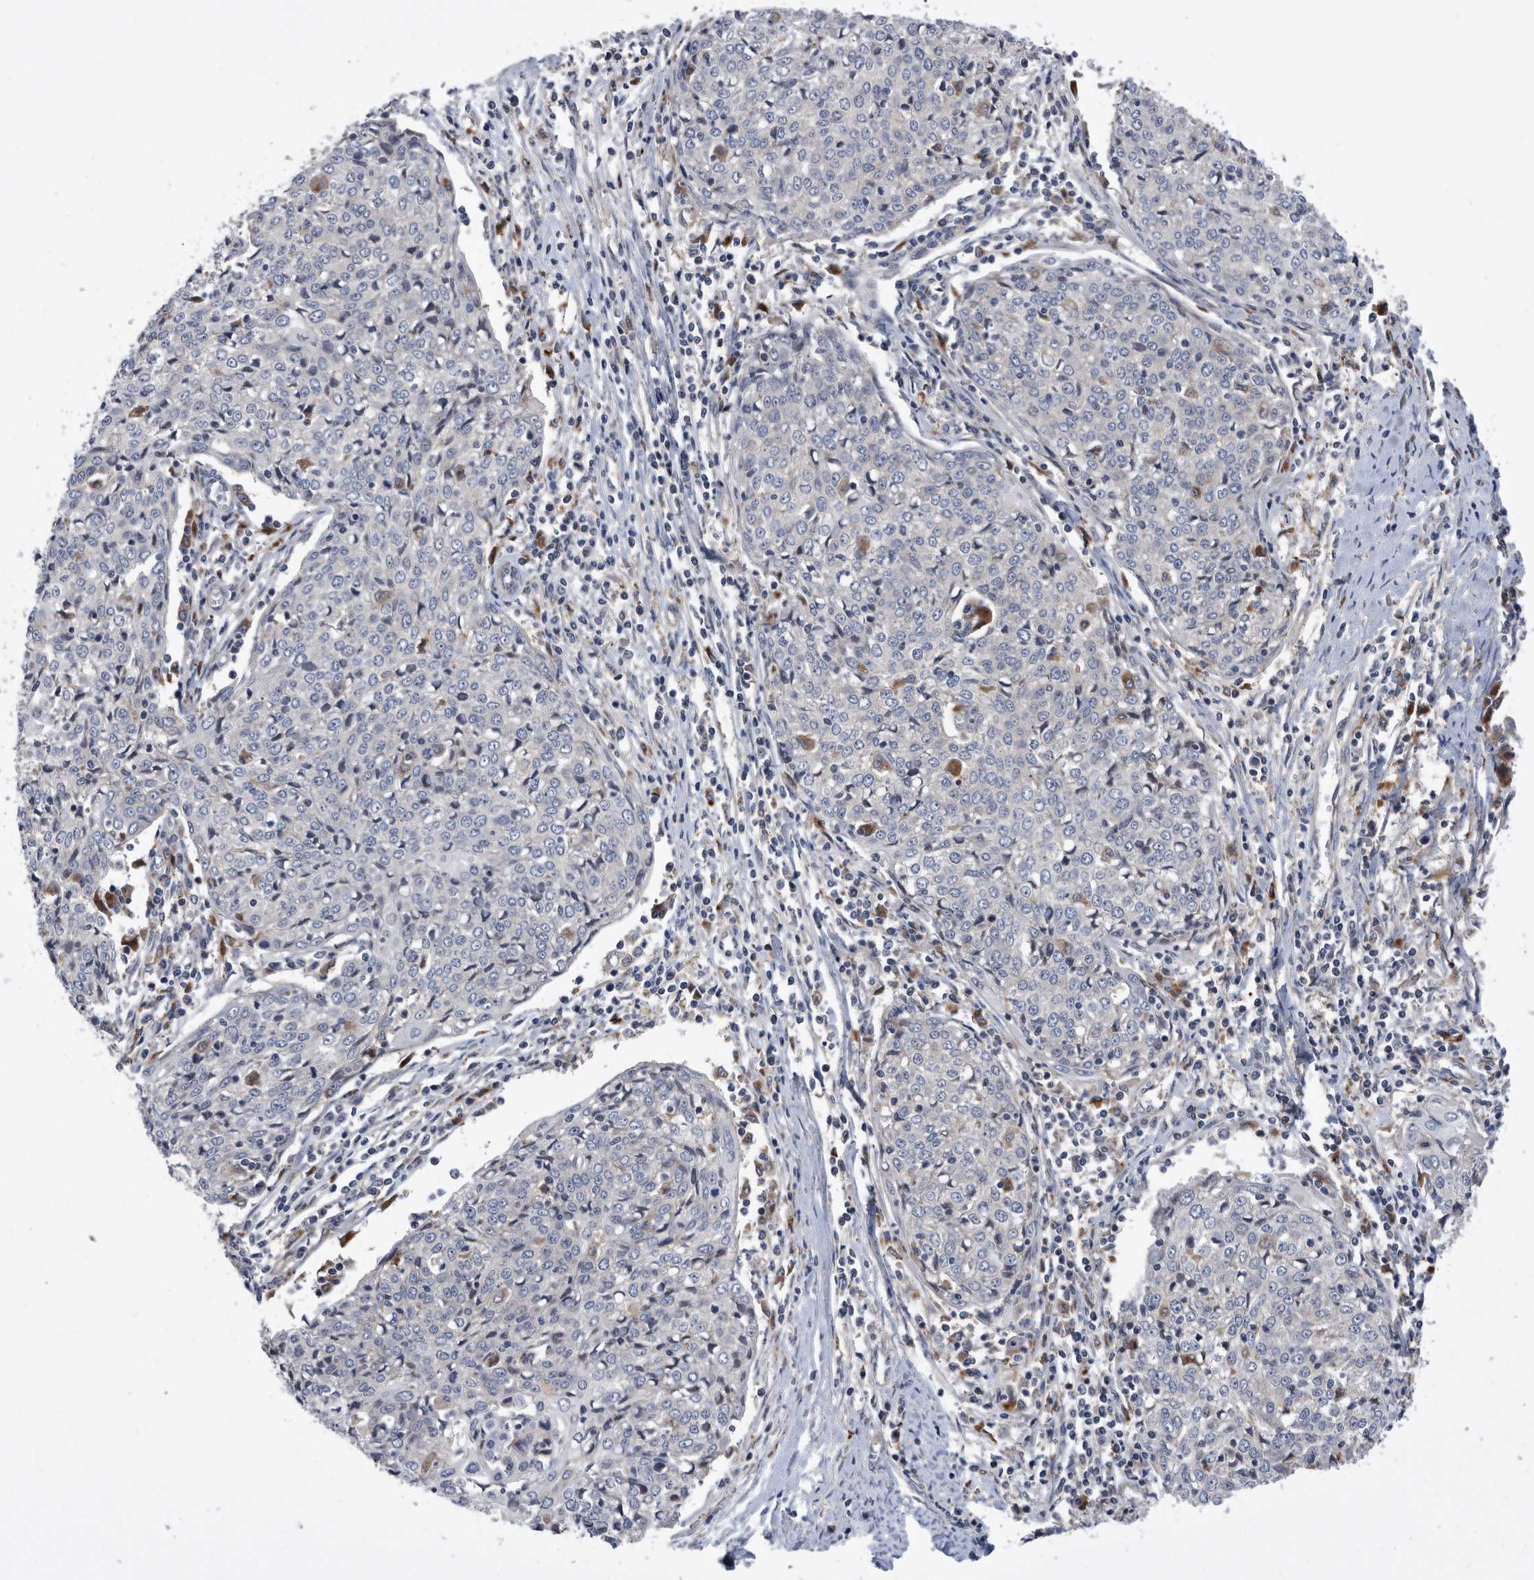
{"staining": {"intensity": "negative", "quantity": "none", "location": "none"}, "tissue": "cervical cancer", "cell_type": "Tumor cells", "image_type": "cancer", "snomed": [{"axis": "morphology", "description": "Squamous cell carcinoma, NOS"}, {"axis": "topography", "description": "Cervix"}], "caption": "The immunohistochemistry image has no significant positivity in tumor cells of cervical cancer (squamous cell carcinoma) tissue.", "gene": "BAIAP3", "patient": {"sex": "female", "age": 48}}